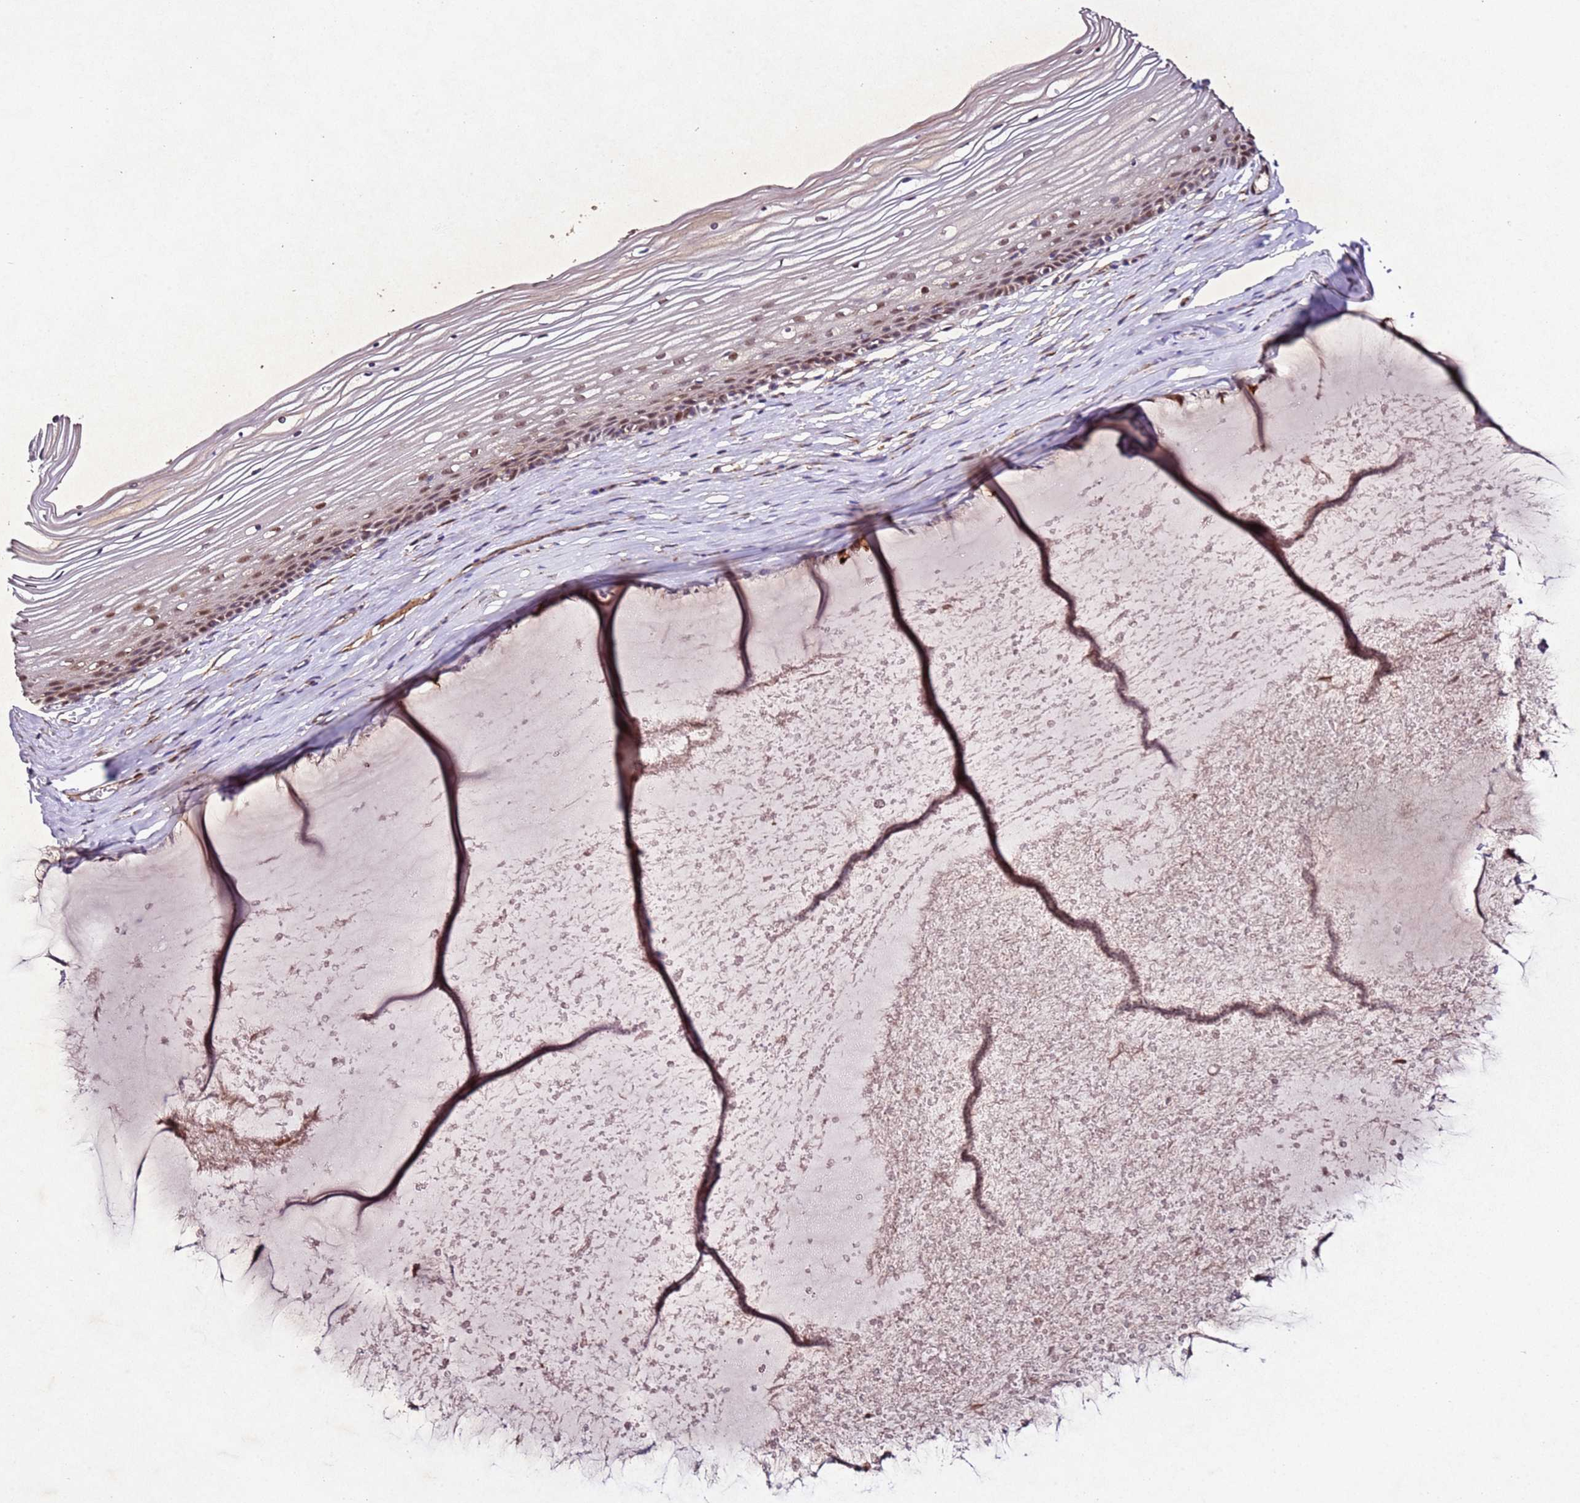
{"staining": {"intensity": "moderate", "quantity": ">75%", "location": "nuclear"}, "tissue": "vagina", "cell_type": "Squamous epithelial cells", "image_type": "normal", "snomed": [{"axis": "morphology", "description": "Normal tissue, NOS"}, {"axis": "topography", "description": "Vagina"}, {"axis": "topography", "description": "Cervix"}], "caption": "Moderate nuclear staining is present in approximately >75% of squamous epithelial cells in normal vagina.", "gene": "PTMA", "patient": {"sex": "female", "age": 40}}